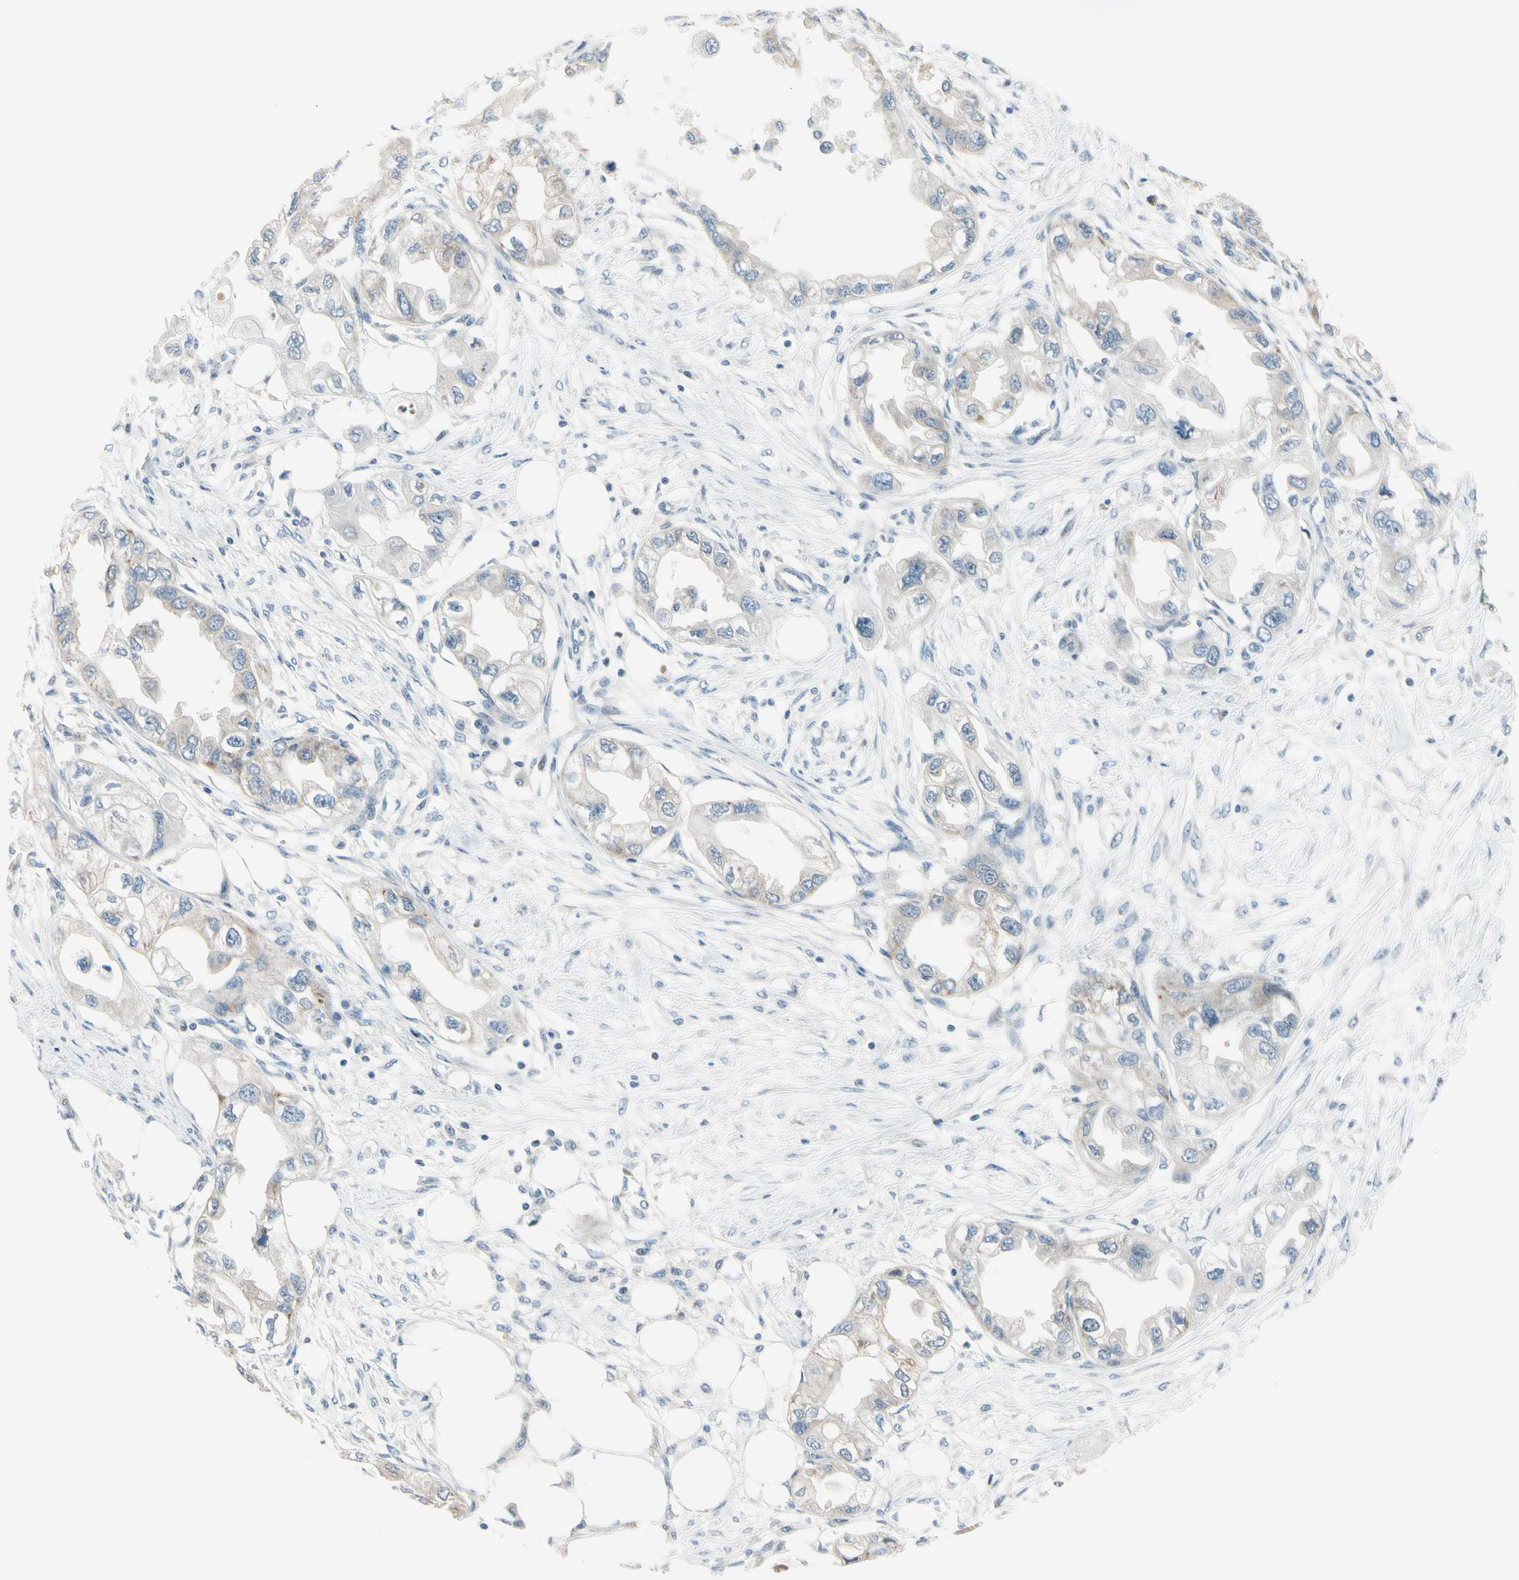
{"staining": {"intensity": "negative", "quantity": "none", "location": "none"}, "tissue": "endometrial cancer", "cell_type": "Tumor cells", "image_type": "cancer", "snomed": [{"axis": "morphology", "description": "Adenocarcinoma, NOS"}, {"axis": "topography", "description": "Endometrium"}], "caption": "Human endometrial cancer (adenocarcinoma) stained for a protein using immunohistochemistry (IHC) reveals no positivity in tumor cells.", "gene": "CFAP36", "patient": {"sex": "female", "age": 67}}